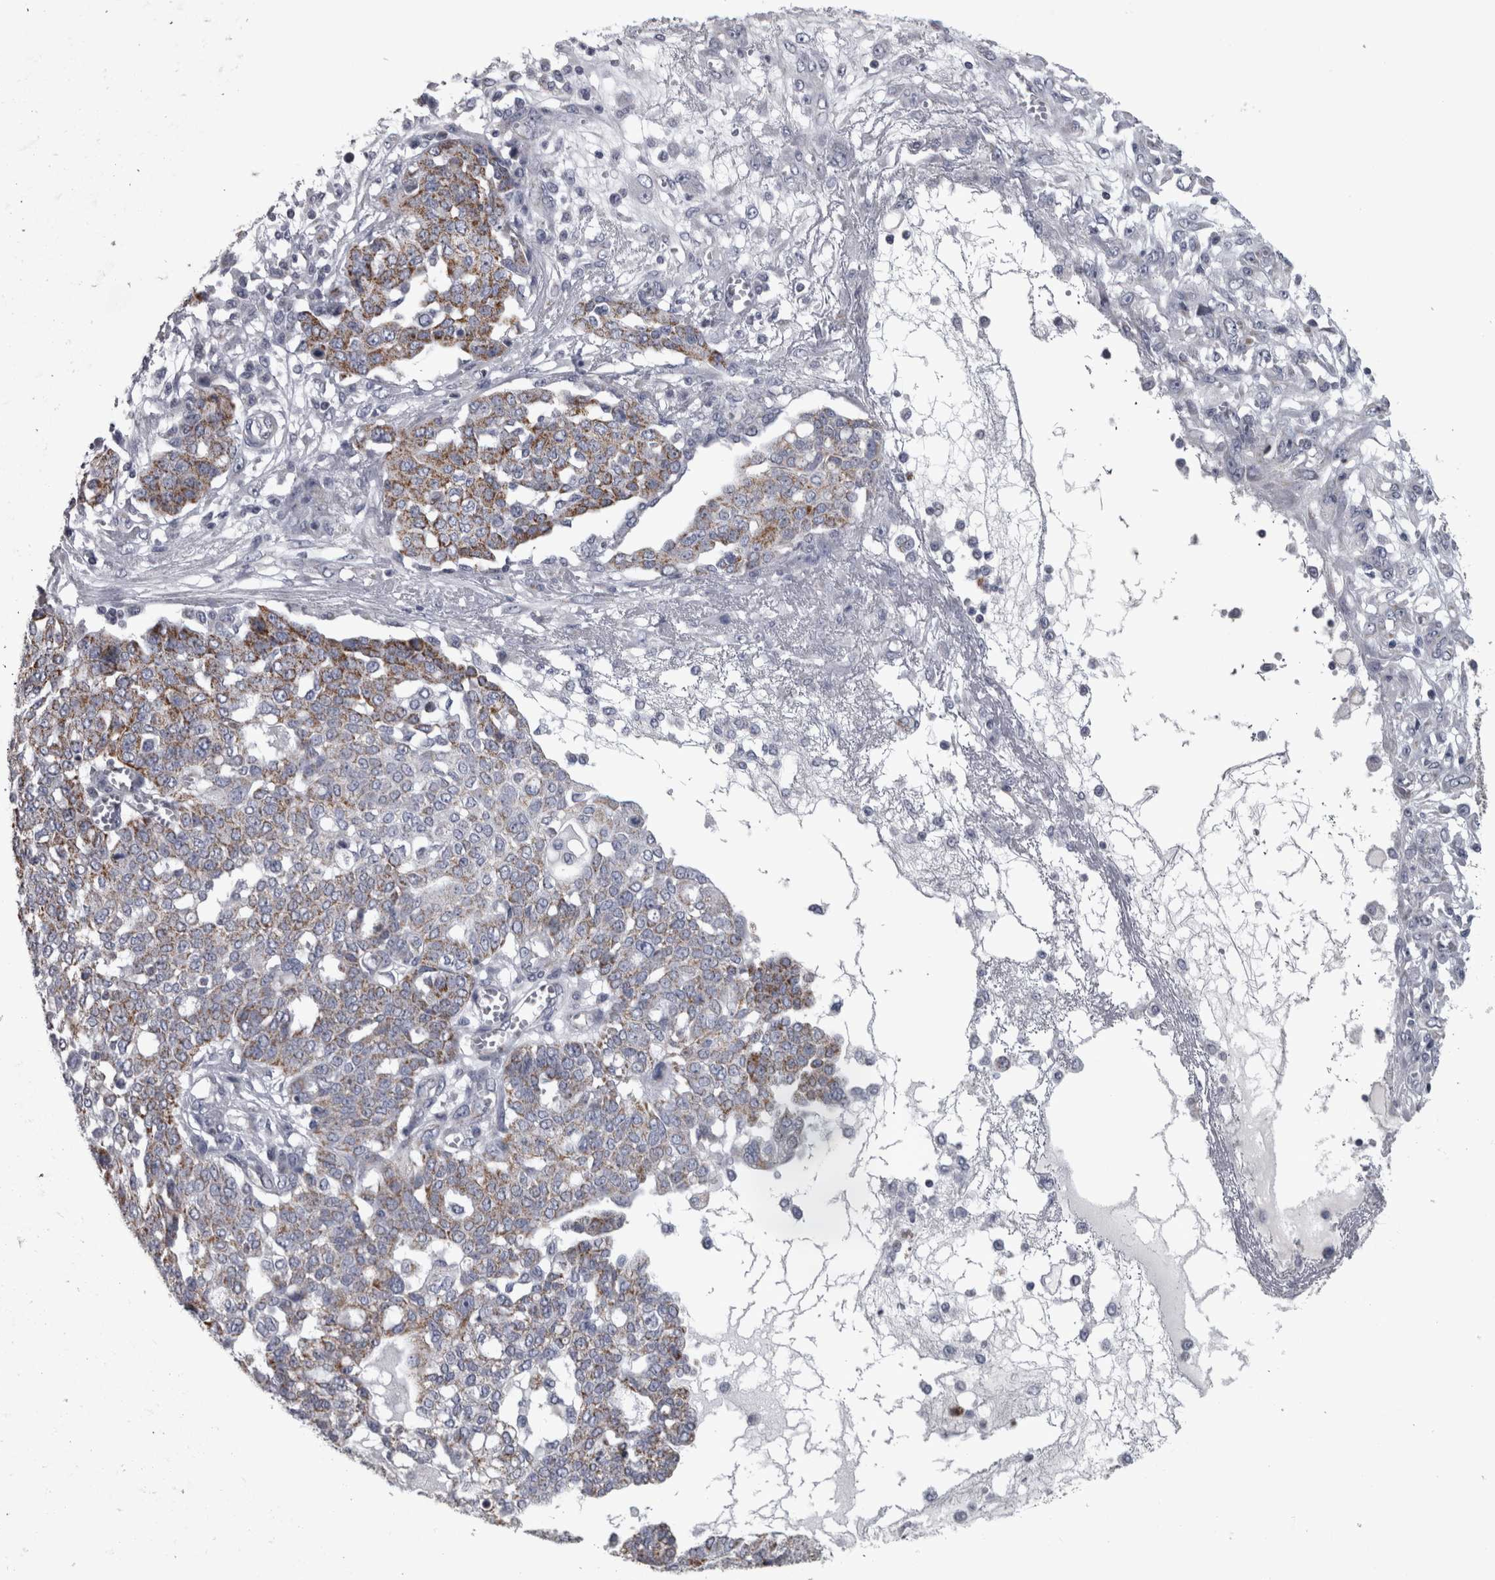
{"staining": {"intensity": "moderate", "quantity": "25%-75%", "location": "cytoplasmic/membranous"}, "tissue": "ovarian cancer", "cell_type": "Tumor cells", "image_type": "cancer", "snomed": [{"axis": "morphology", "description": "Cystadenocarcinoma, serous, NOS"}, {"axis": "topography", "description": "Soft tissue"}, {"axis": "topography", "description": "Ovary"}], "caption": "High-power microscopy captured an immunohistochemistry (IHC) micrograph of ovarian cancer, revealing moderate cytoplasmic/membranous staining in approximately 25%-75% of tumor cells. (brown staining indicates protein expression, while blue staining denotes nuclei).", "gene": "DBT", "patient": {"sex": "female", "age": 57}}